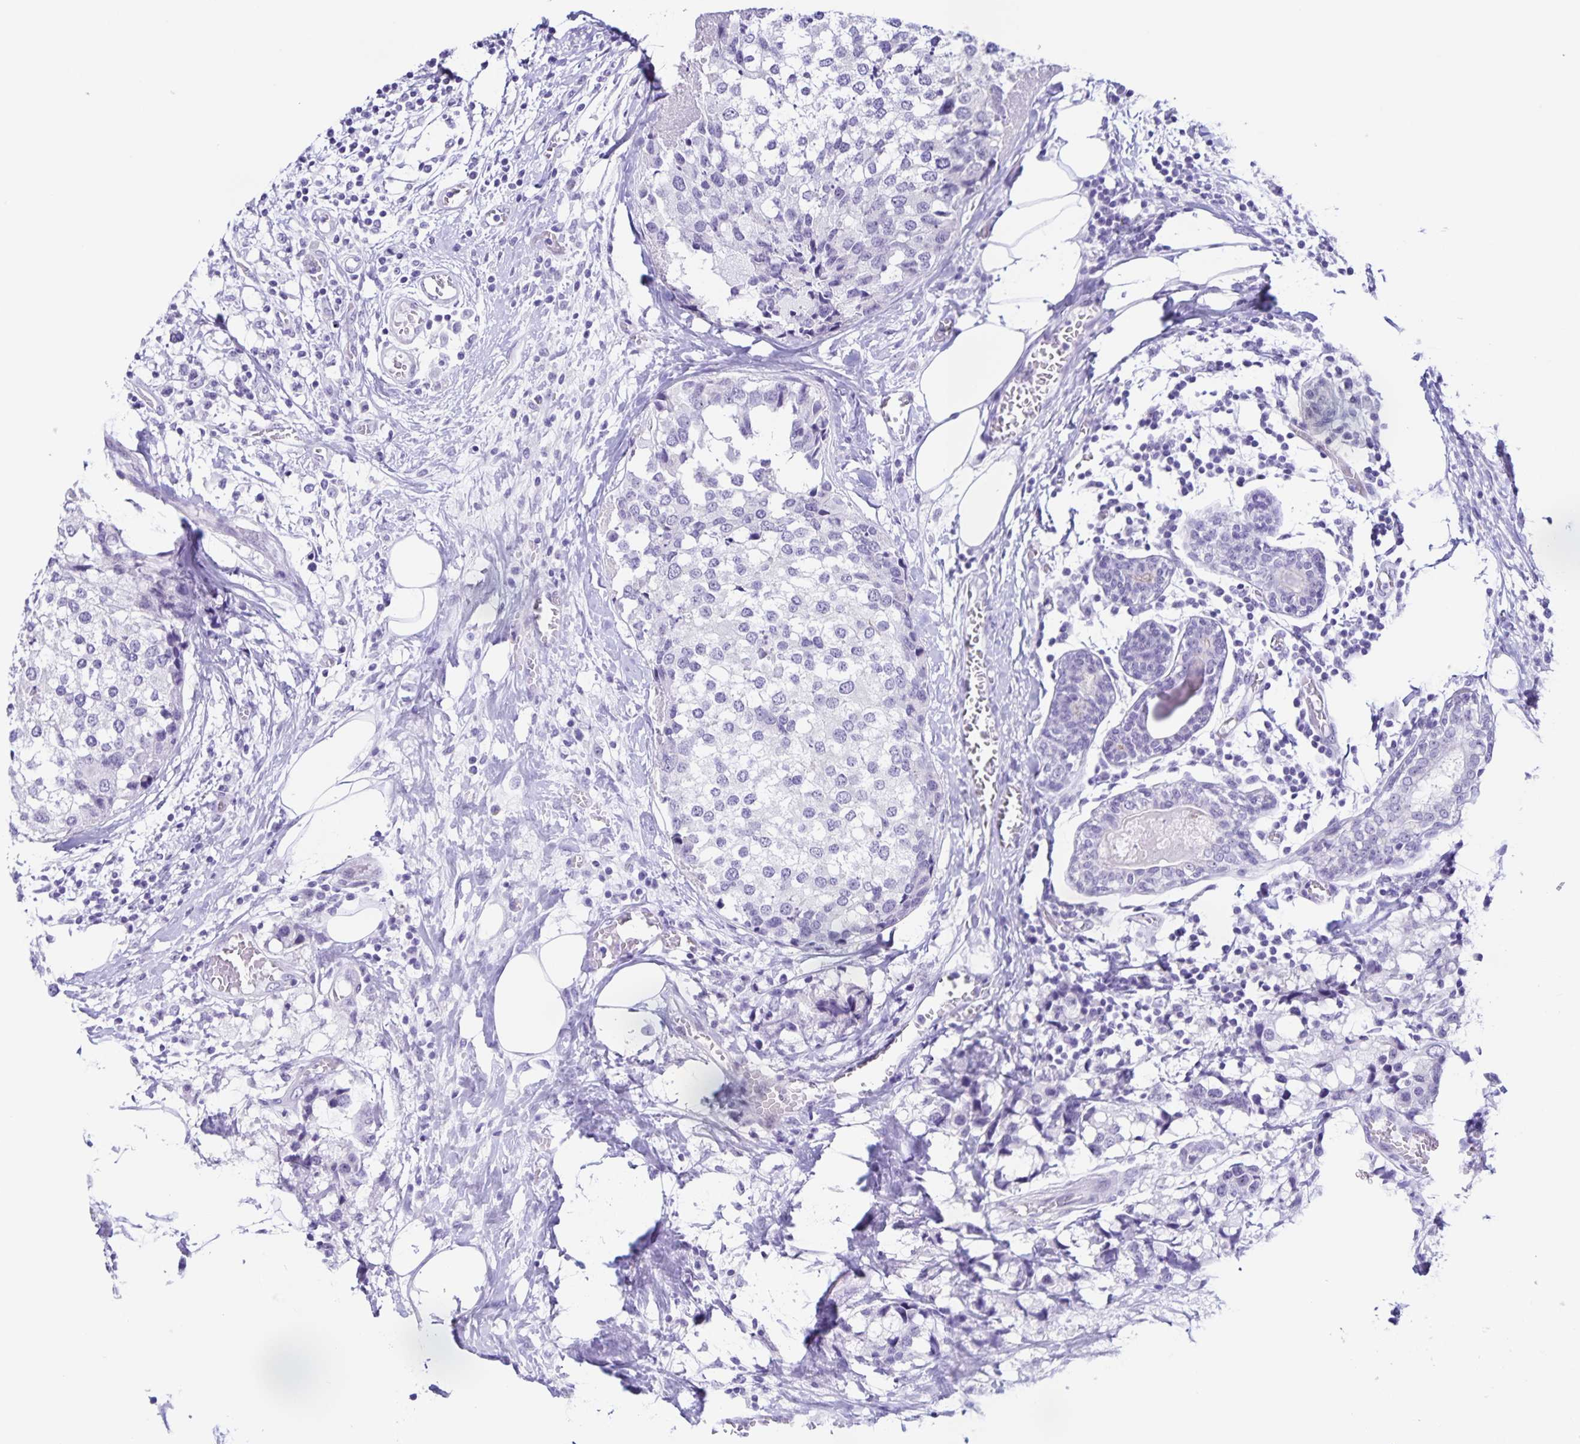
{"staining": {"intensity": "negative", "quantity": "none", "location": "none"}, "tissue": "breast cancer", "cell_type": "Tumor cells", "image_type": "cancer", "snomed": [{"axis": "morphology", "description": "Lobular carcinoma"}, {"axis": "topography", "description": "Breast"}], "caption": "The histopathology image reveals no staining of tumor cells in breast lobular carcinoma.", "gene": "FAM170A", "patient": {"sex": "female", "age": 59}}